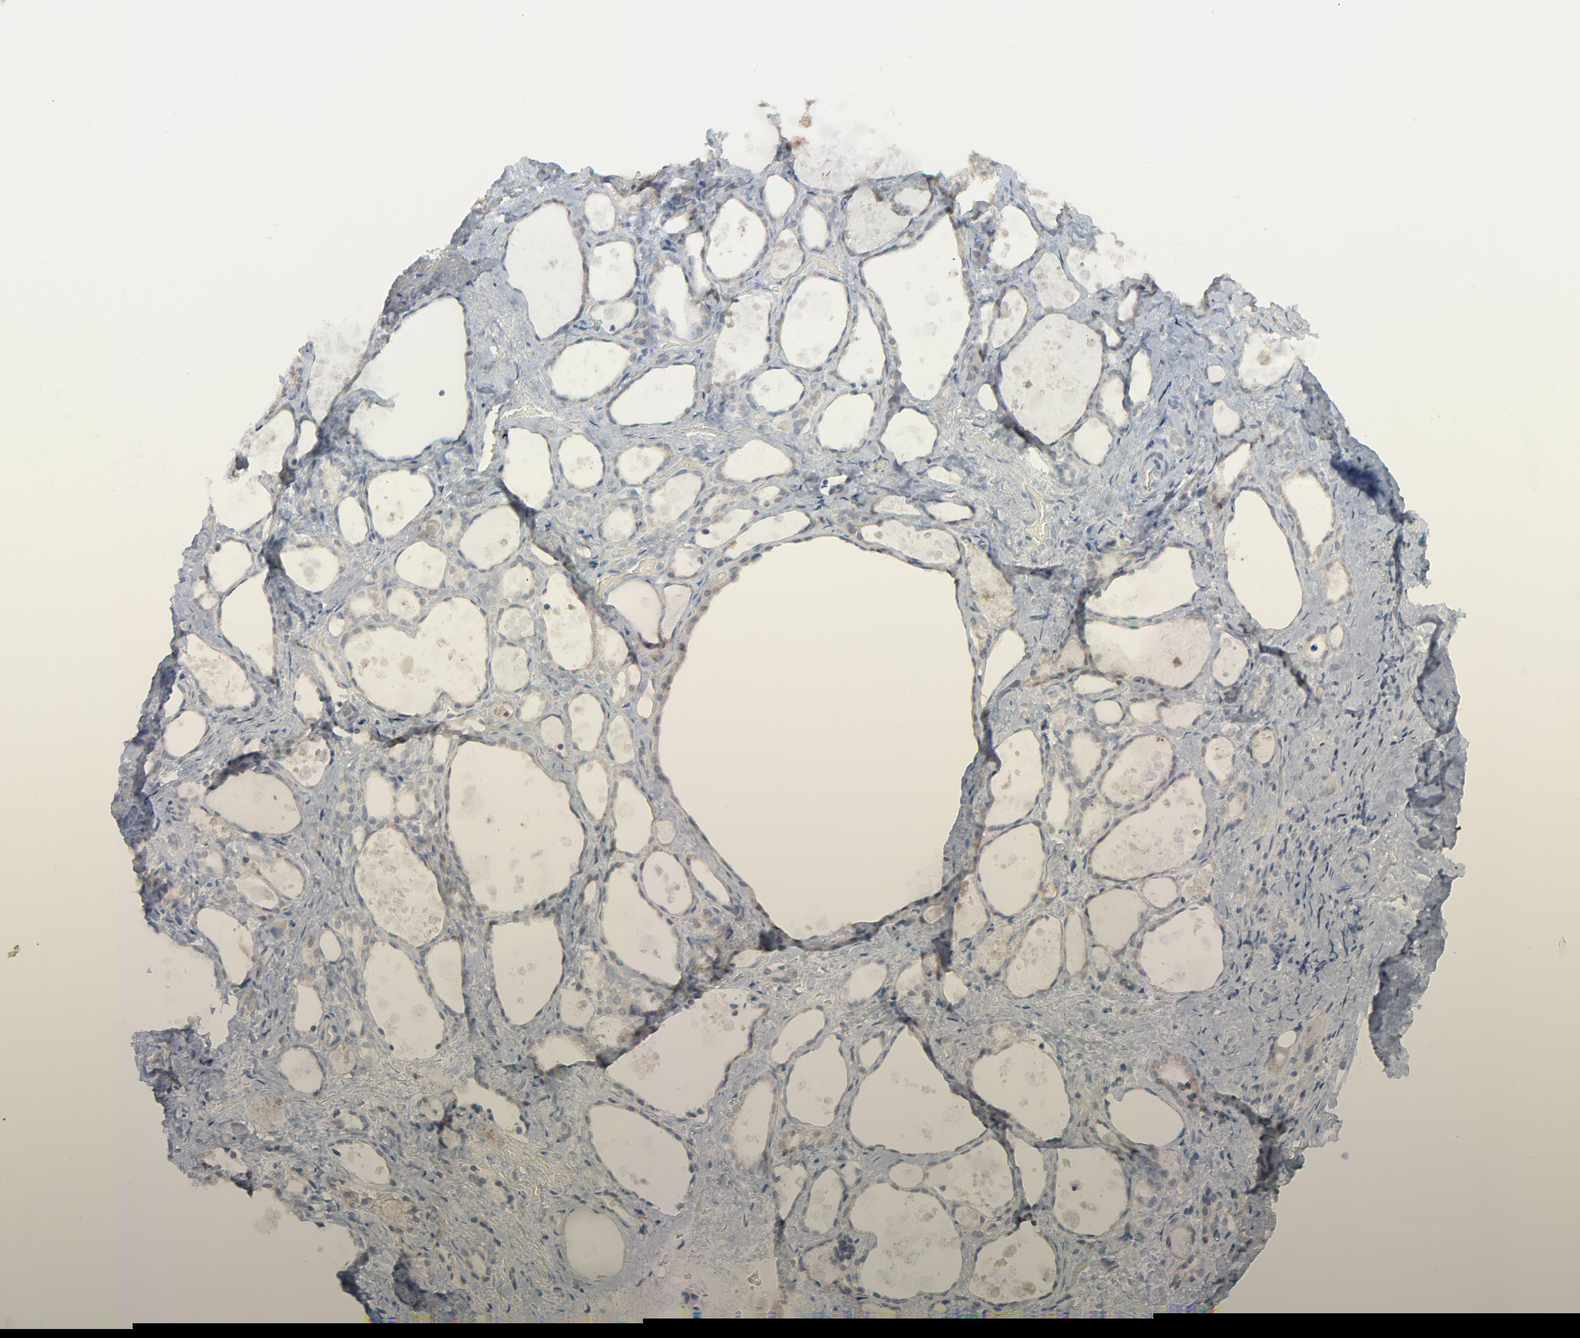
{"staining": {"intensity": "weak", "quantity": ">75%", "location": "cytoplasmic/membranous"}, "tissue": "thyroid gland", "cell_type": "Glandular cells", "image_type": "normal", "snomed": [{"axis": "morphology", "description": "Normal tissue, NOS"}, {"axis": "topography", "description": "Thyroid gland"}], "caption": "The image demonstrates immunohistochemical staining of normal thyroid gland. There is weak cytoplasmic/membranous staining is appreciated in about >75% of glandular cells.", "gene": "SAGE1", "patient": {"sex": "female", "age": 75}}